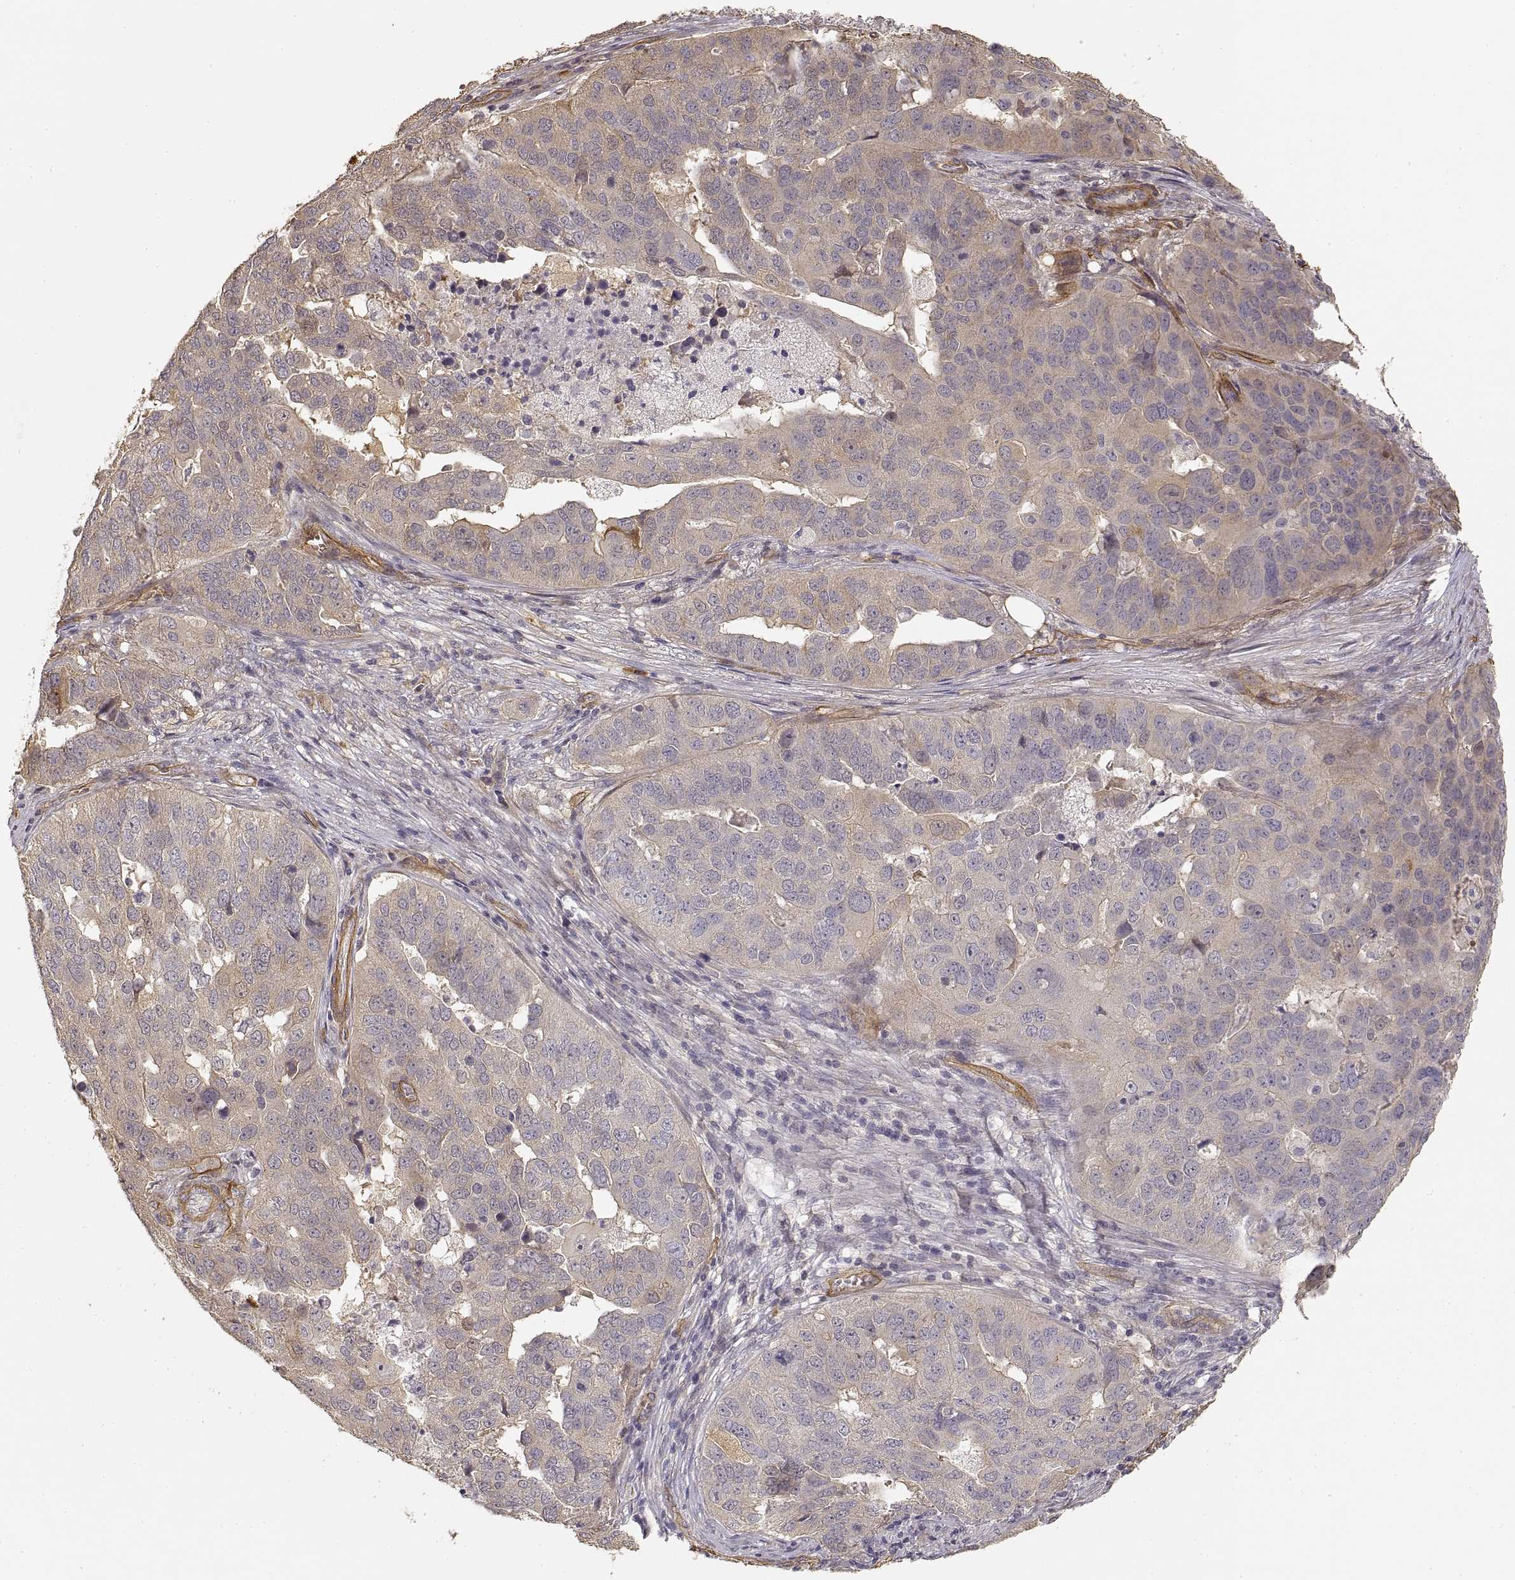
{"staining": {"intensity": "weak", "quantity": "25%-75%", "location": "cytoplasmic/membranous"}, "tissue": "ovarian cancer", "cell_type": "Tumor cells", "image_type": "cancer", "snomed": [{"axis": "morphology", "description": "Carcinoma, endometroid"}, {"axis": "topography", "description": "Soft tissue"}, {"axis": "topography", "description": "Ovary"}], "caption": "Immunohistochemical staining of human ovarian cancer (endometroid carcinoma) displays low levels of weak cytoplasmic/membranous staining in approximately 25%-75% of tumor cells.", "gene": "LAMA4", "patient": {"sex": "female", "age": 52}}